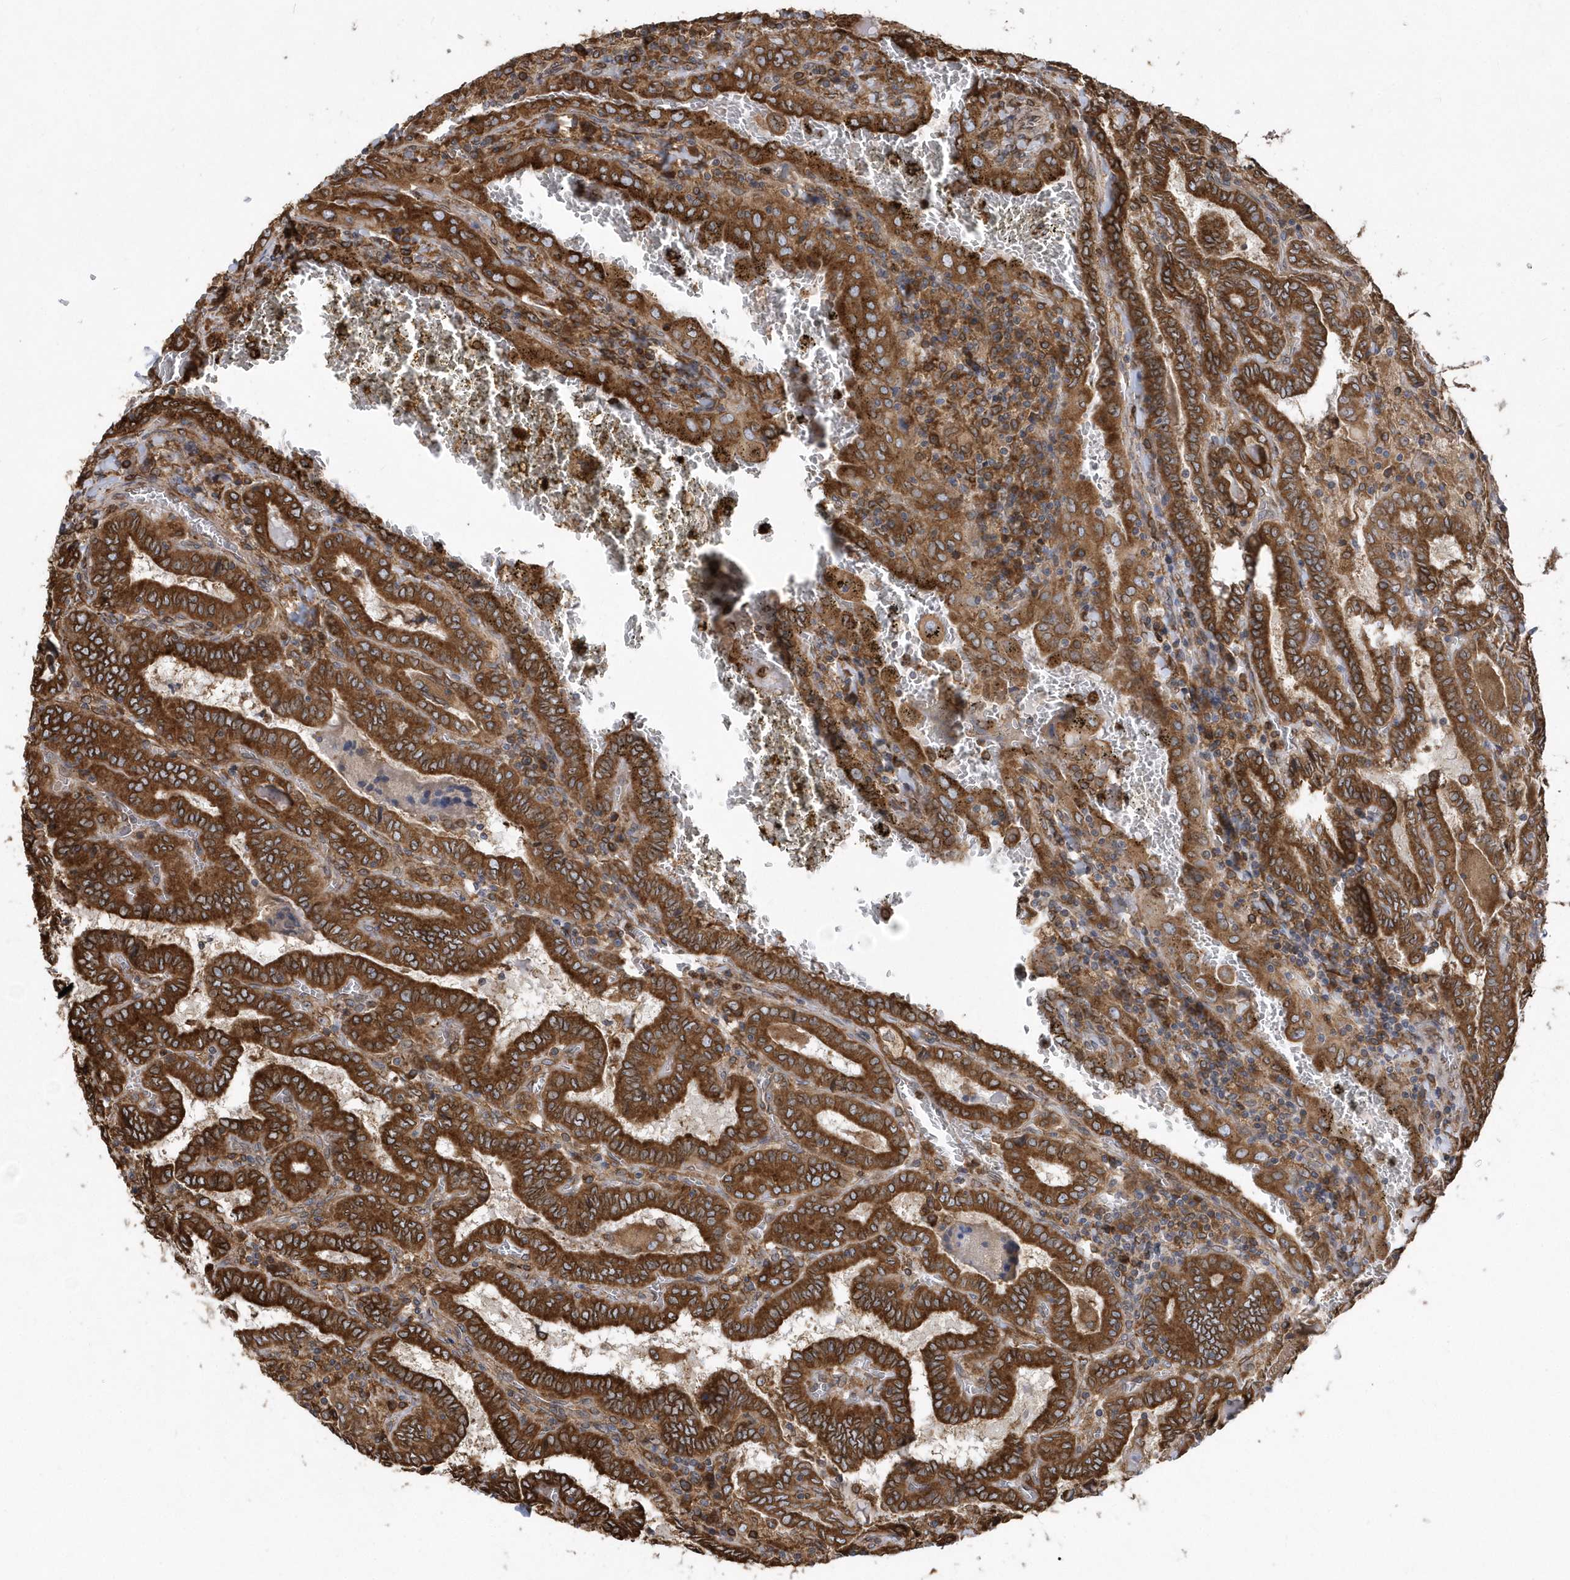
{"staining": {"intensity": "strong", "quantity": ">75%", "location": "cytoplasmic/membranous"}, "tissue": "thyroid cancer", "cell_type": "Tumor cells", "image_type": "cancer", "snomed": [{"axis": "morphology", "description": "Papillary adenocarcinoma, NOS"}, {"axis": "topography", "description": "Thyroid gland"}], "caption": "High-magnification brightfield microscopy of thyroid papillary adenocarcinoma stained with DAB (3,3'-diaminobenzidine) (brown) and counterstained with hematoxylin (blue). tumor cells exhibit strong cytoplasmic/membranous positivity is seen in approximately>75% of cells.", "gene": "VAMP7", "patient": {"sex": "female", "age": 72}}